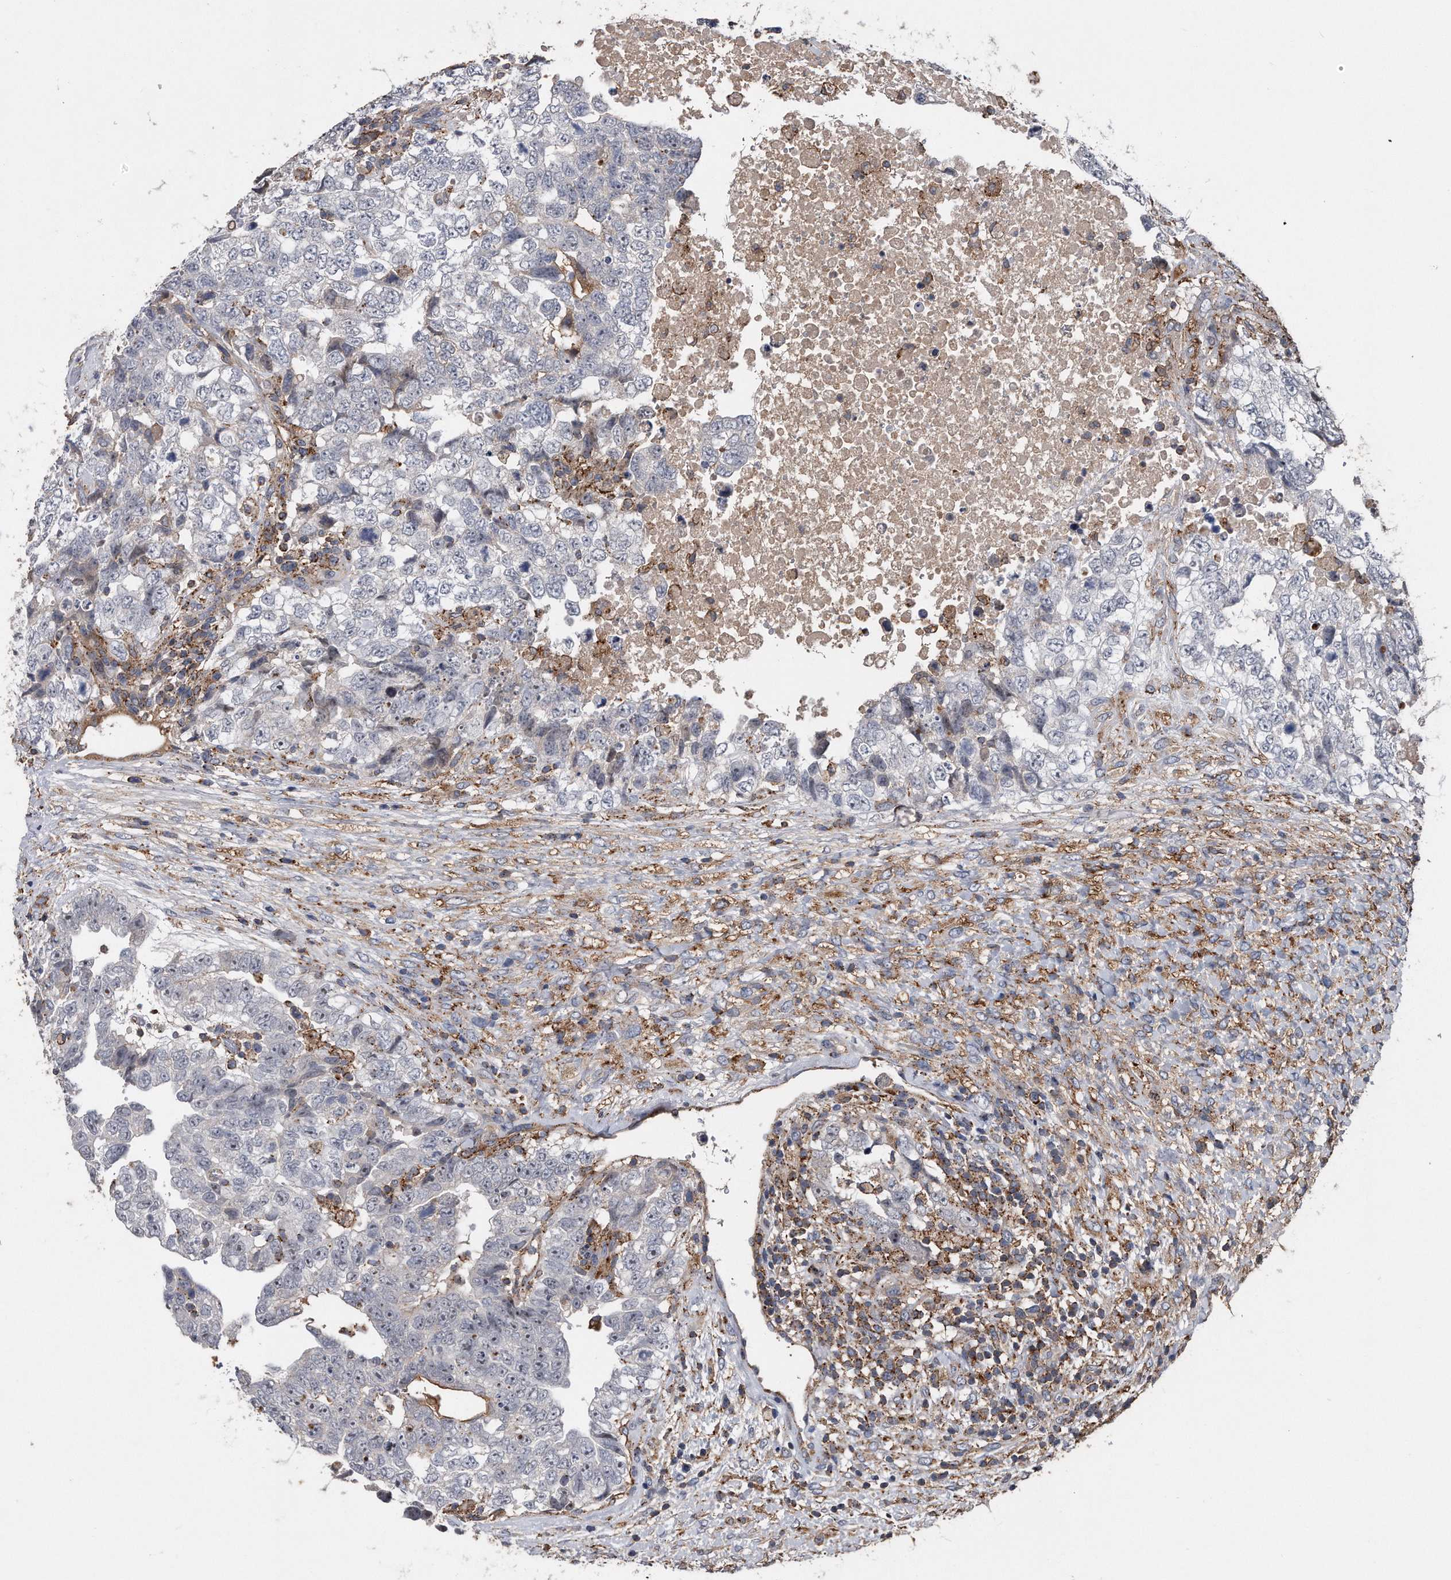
{"staining": {"intensity": "negative", "quantity": "none", "location": "none"}, "tissue": "testis cancer", "cell_type": "Tumor cells", "image_type": "cancer", "snomed": [{"axis": "morphology", "description": "Carcinoma, Embryonal, NOS"}, {"axis": "topography", "description": "Testis"}], "caption": "An image of testis cancer stained for a protein exhibits no brown staining in tumor cells. (Immunohistochemistry (ihc), brightfield microscopy, high magnification).", "gene": "KCND3", "patient": {"sex": "male", "age": 37}}